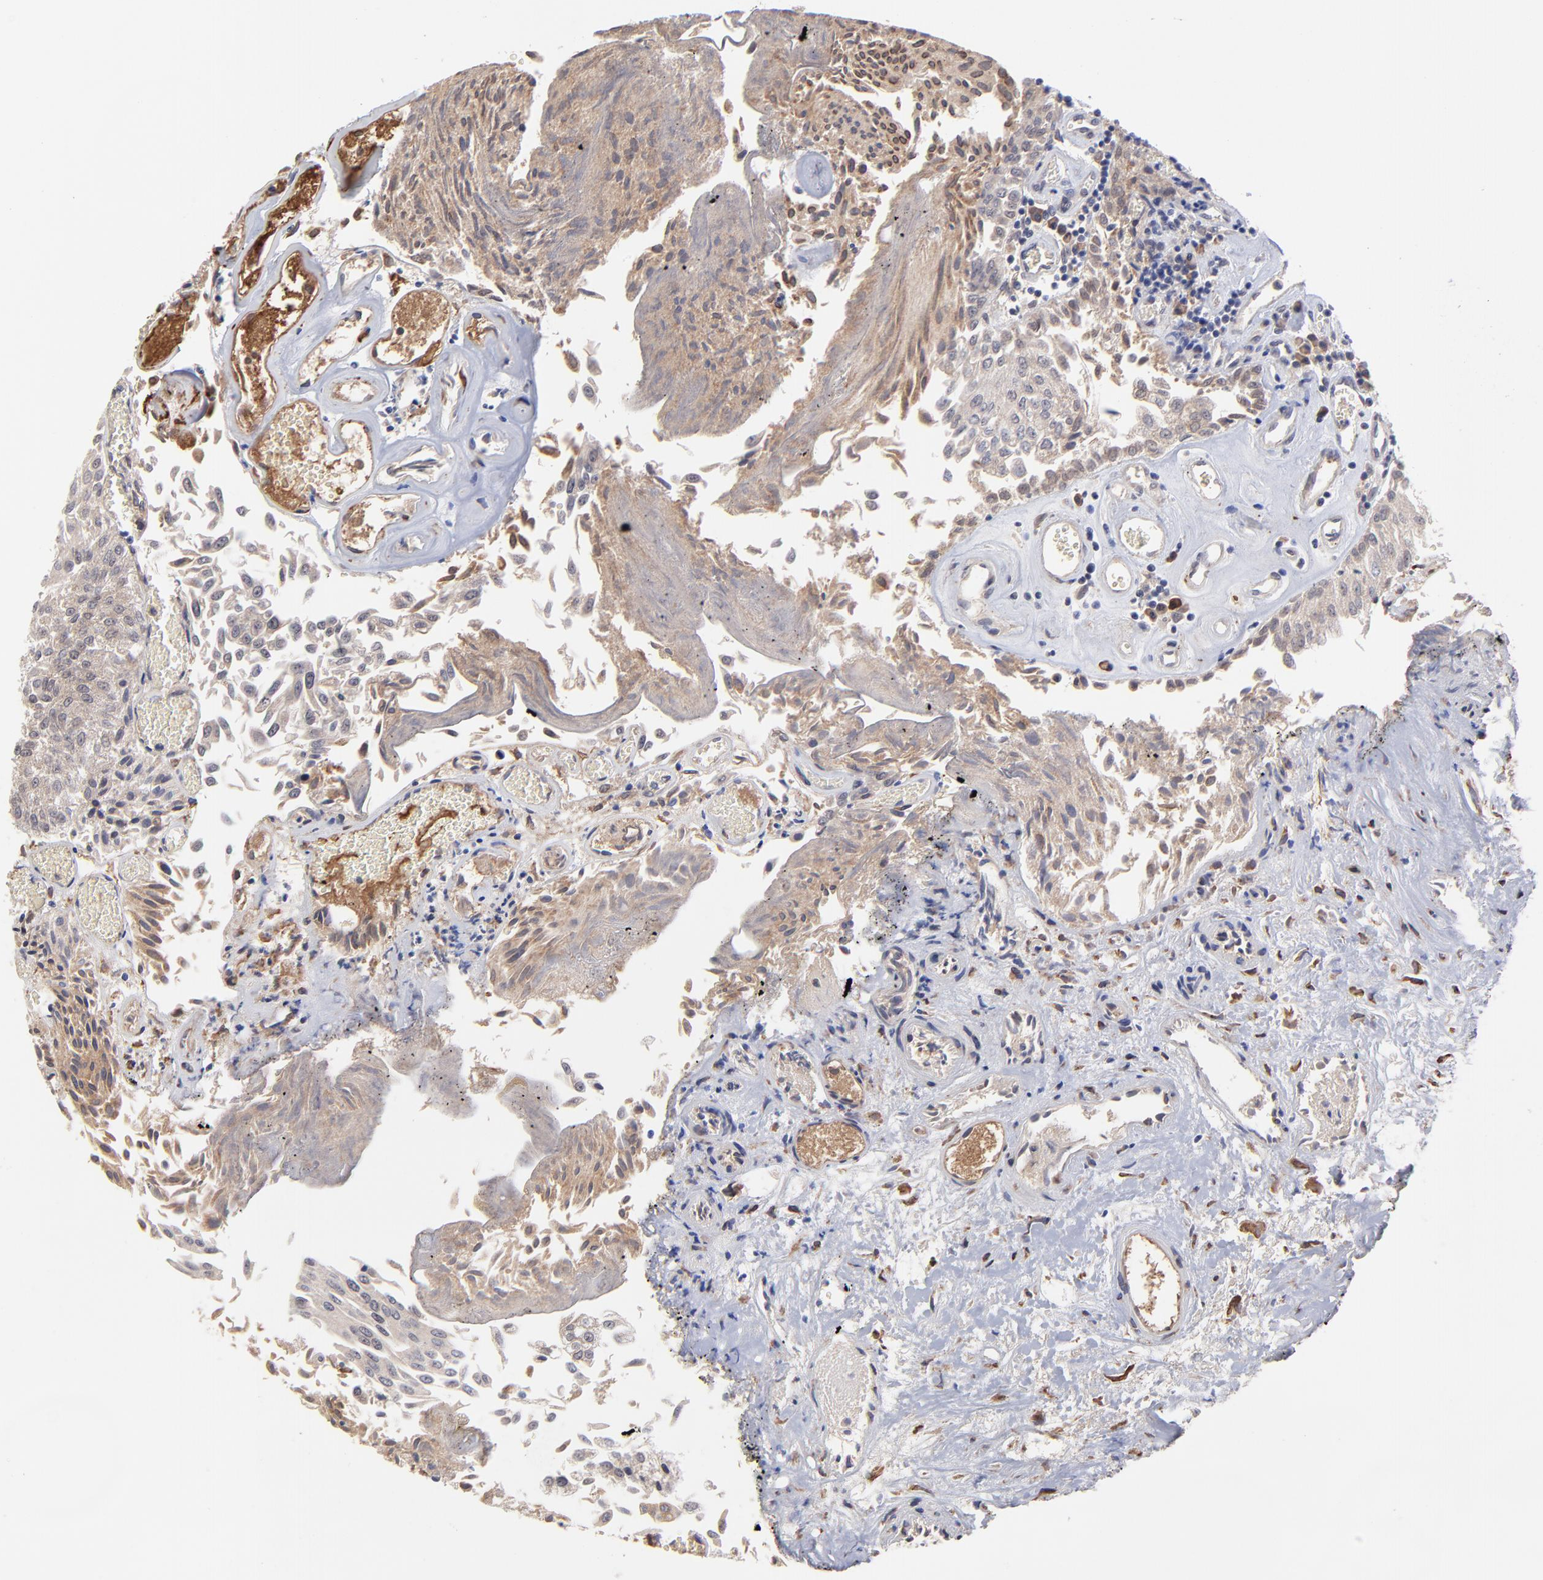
{"staining": {"intensity": "weak", "quantity": "25%-75%", "location": "cytoplasmic/membranous"}, "tissue": "urothelial cancer", "cell_type": "Tumor cells", "image_type": "cancer", "snomed": [{"axis": "morphology", "description": "Urothelial carcinoma, Low grade"}, {"axis": "topography", "description": "Urinary bladder"}], "caption": "Immunohistochemistry of human urothelial carcinoma (low-grade) displays low levels of weak cytoplasmic/membranous staining in about 25%-75% of tumor cells.", "gene": "CHL1", "patient": {"sex": "male", "age": 86}}